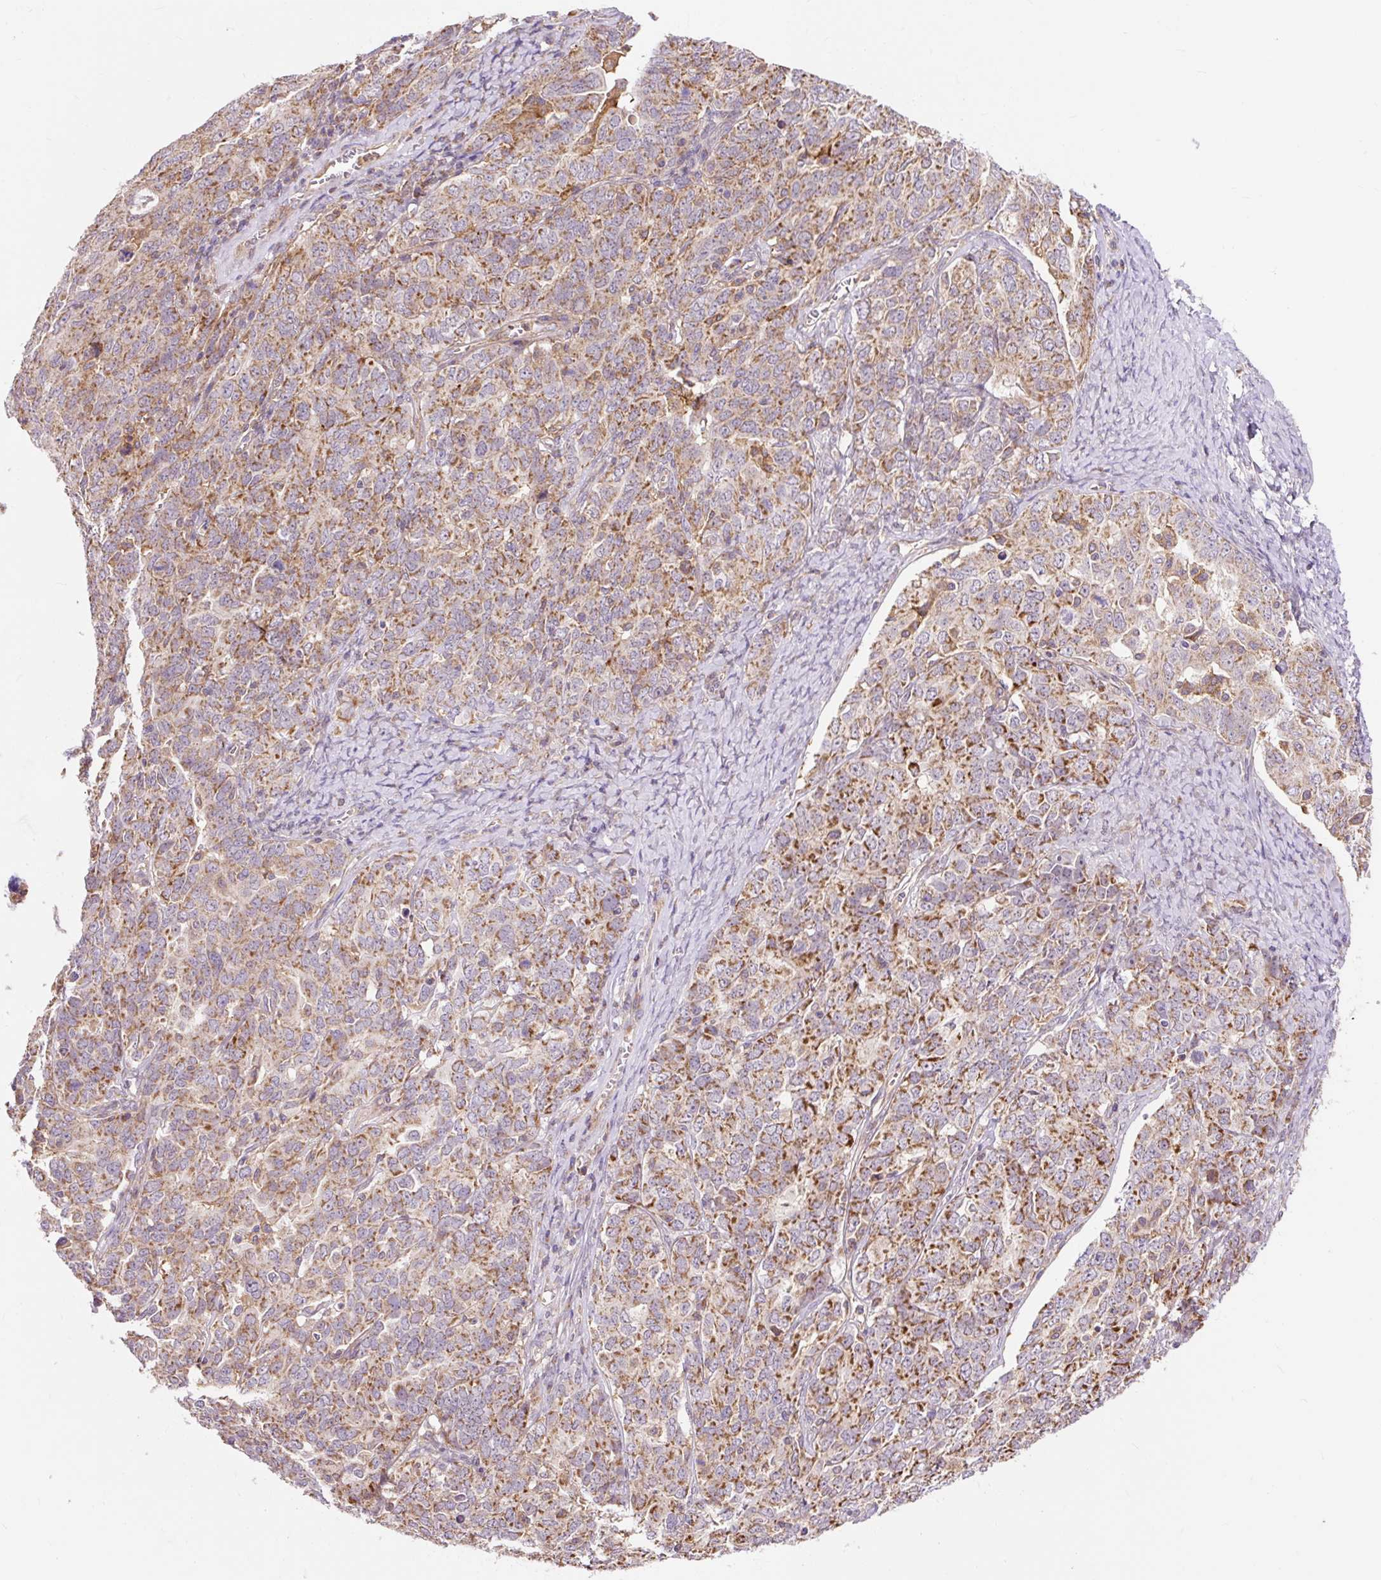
{"staining": {"intensity": "moderate", "quantity": ">75%", "location": "cytoplasmic/membranous"}, "tissue": "ovarian cancer", "cell_type": "Tumor cells", "image_type": "cancer", "snomed": [{"axis": "morphology", "description": "Carcinoma, endometroid"}, {"axis": "topography", "description": "Ovary"}], "caption": "Tumor cells display medium levels of moderate cytoplasmic/membranous expression in about >75% of cells in ovarian cancer.", "gene": "TRIAP1", "patient": {"sex": "female", "age": 62}}